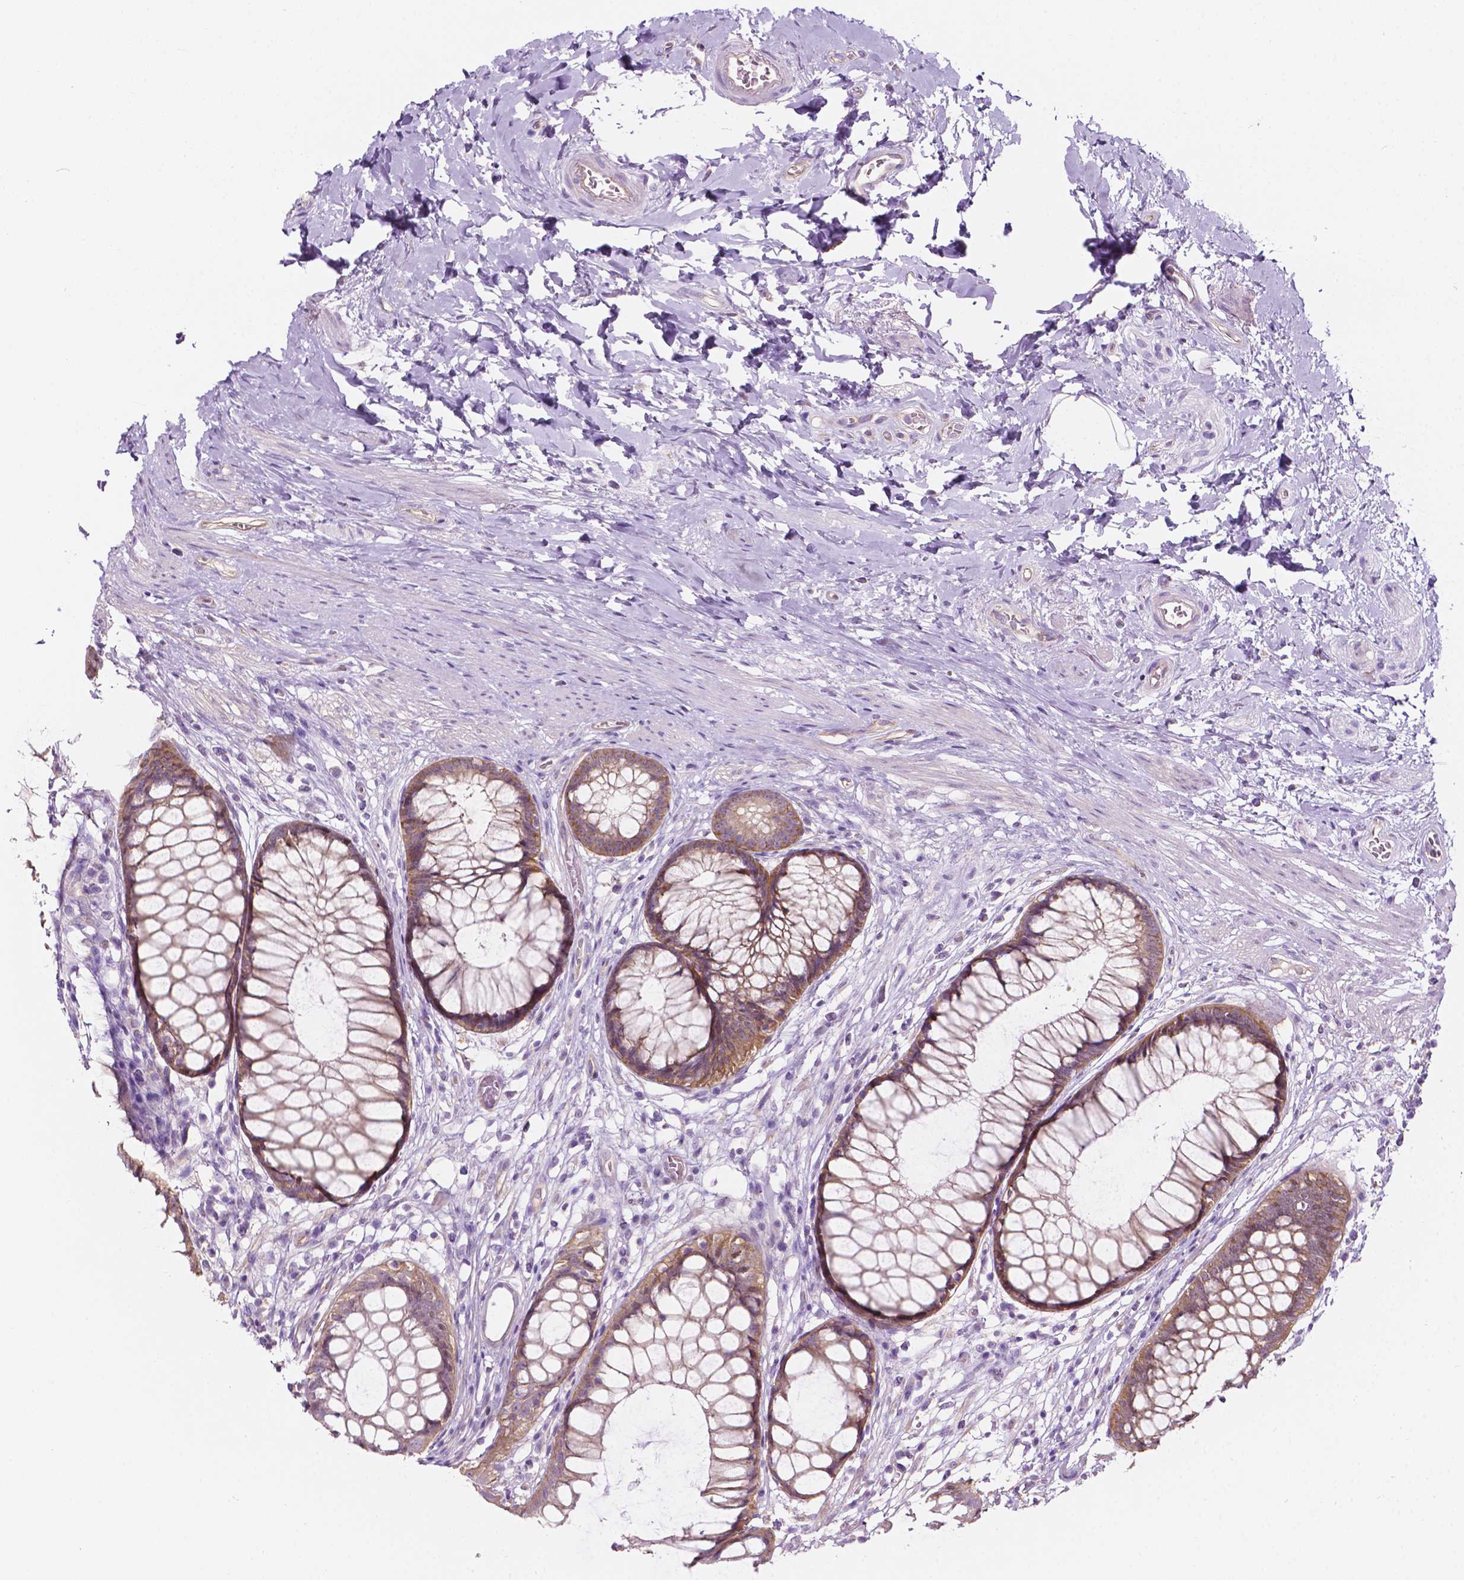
{"staining": {"intensity": "weak", "quantity": ">75%", "location": "cytoplasmic/membranous"}, "tissue": "rectum", "cell_type": "Glandular cells", "image_type": "normal", "snomed": [{"axis": "morphology", "description": "Normal tissue, NOS"}, {"axis": "topography", "description": "Smooth muscle"}, {"axis": "topography", "description": "Rectum"}], "caption": "Immunohistochemical staining of benign human rectum displays weak cytoplasmic/membranous protein expression in about >75% of glandular cells.", "gene": "NOS1AP", "patient": {"sex": "male", "age": 53}}